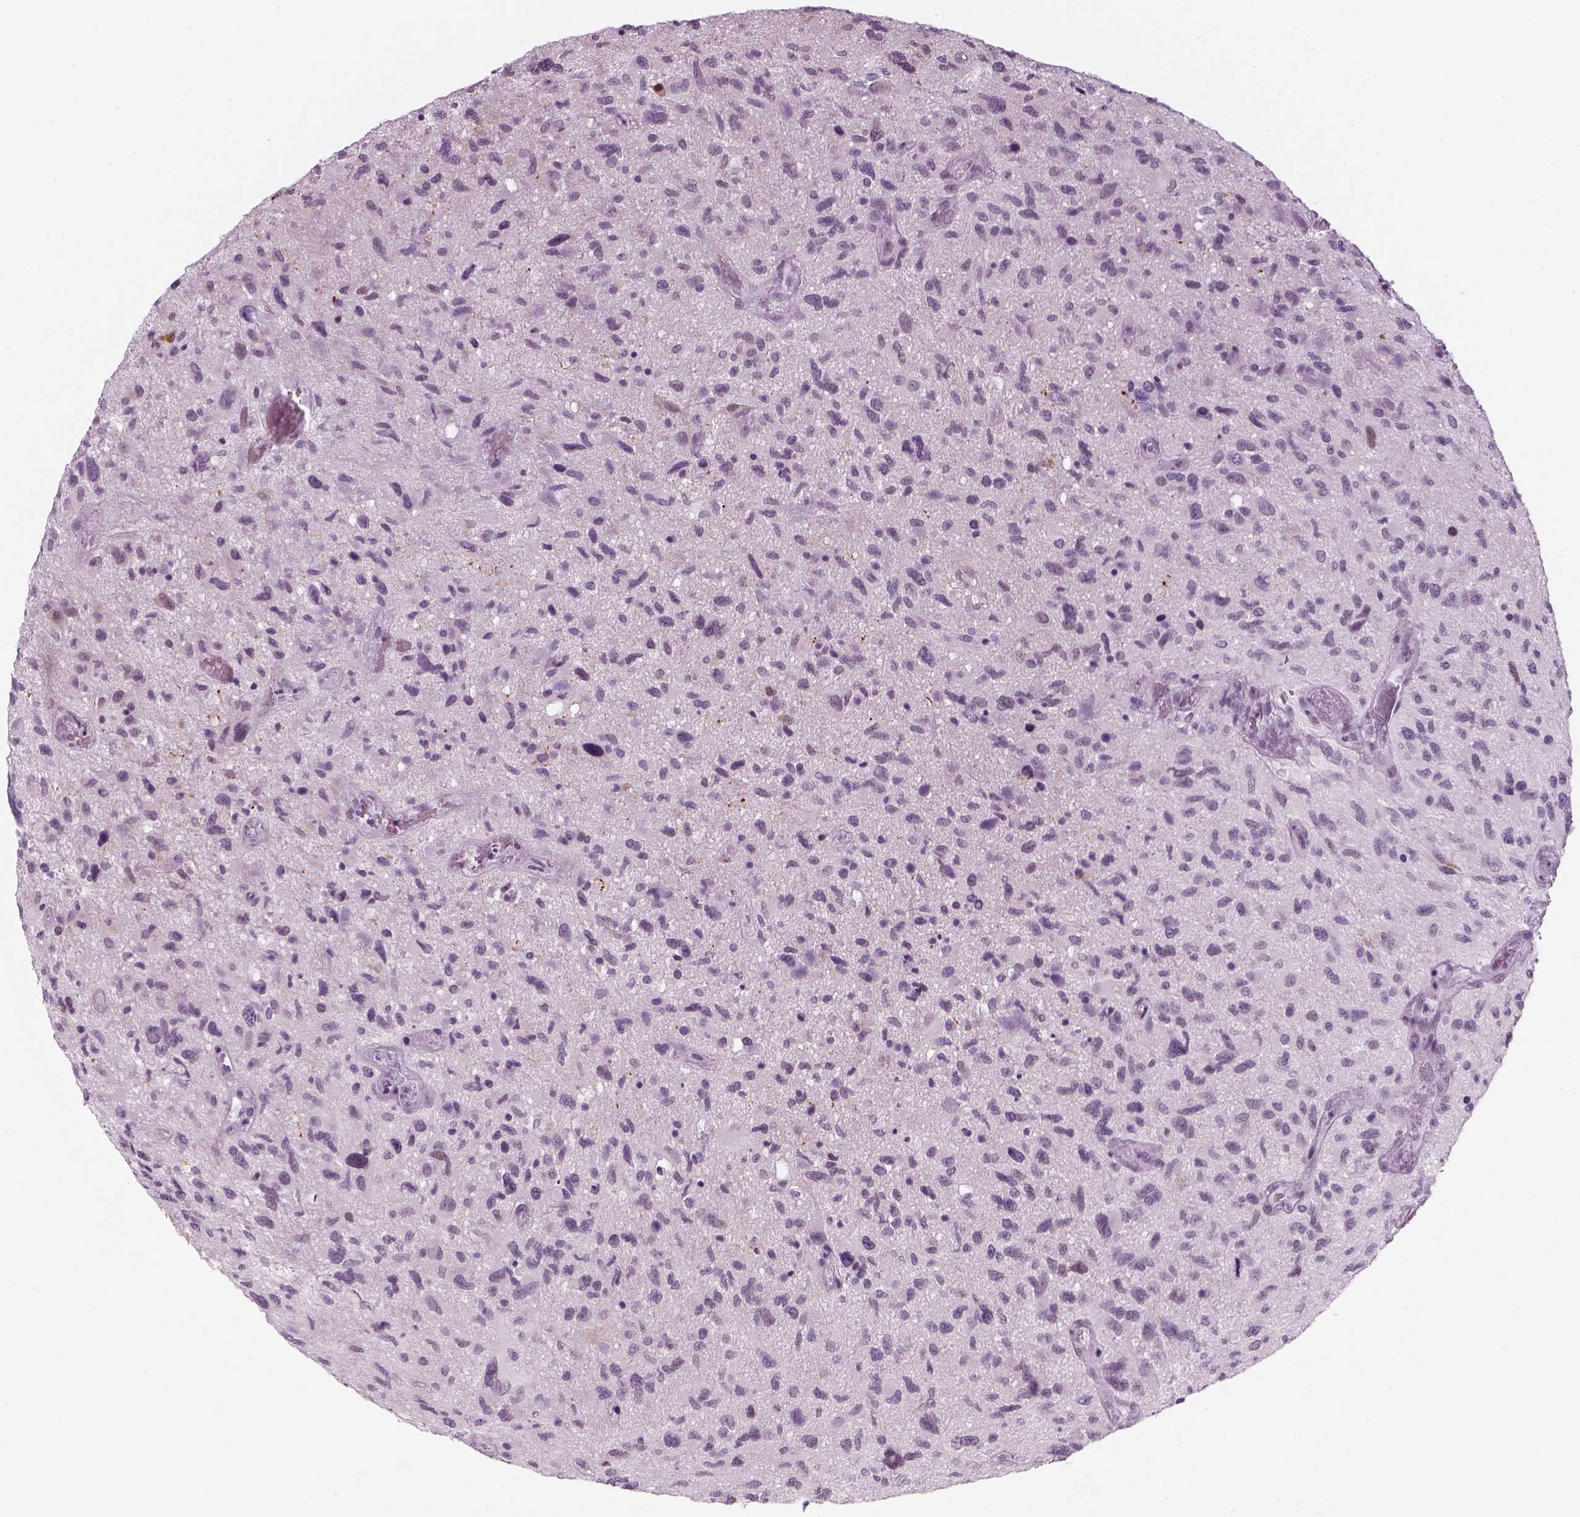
{"staining": {"intensity": "negative", "quantity": "none", "location": "none"}, "tissue": "glioma", "cell_type": "Tumor cells", "image_type": "cancer", "snomed": [{"axis": "morphology", "description": "Glioma, malignant, NOS"}, {"axis": "morphology", "description": "Glioma, malignant, High grade"}, {"axis": "topography", "description": "Brain"}], "caption": "An immunohistochemistry histopathology image of glioma is shown. There is no staining in tumor cells of glioma.", "gene": "KCNG2", "patient": {"sex": "female", "age": 71}}